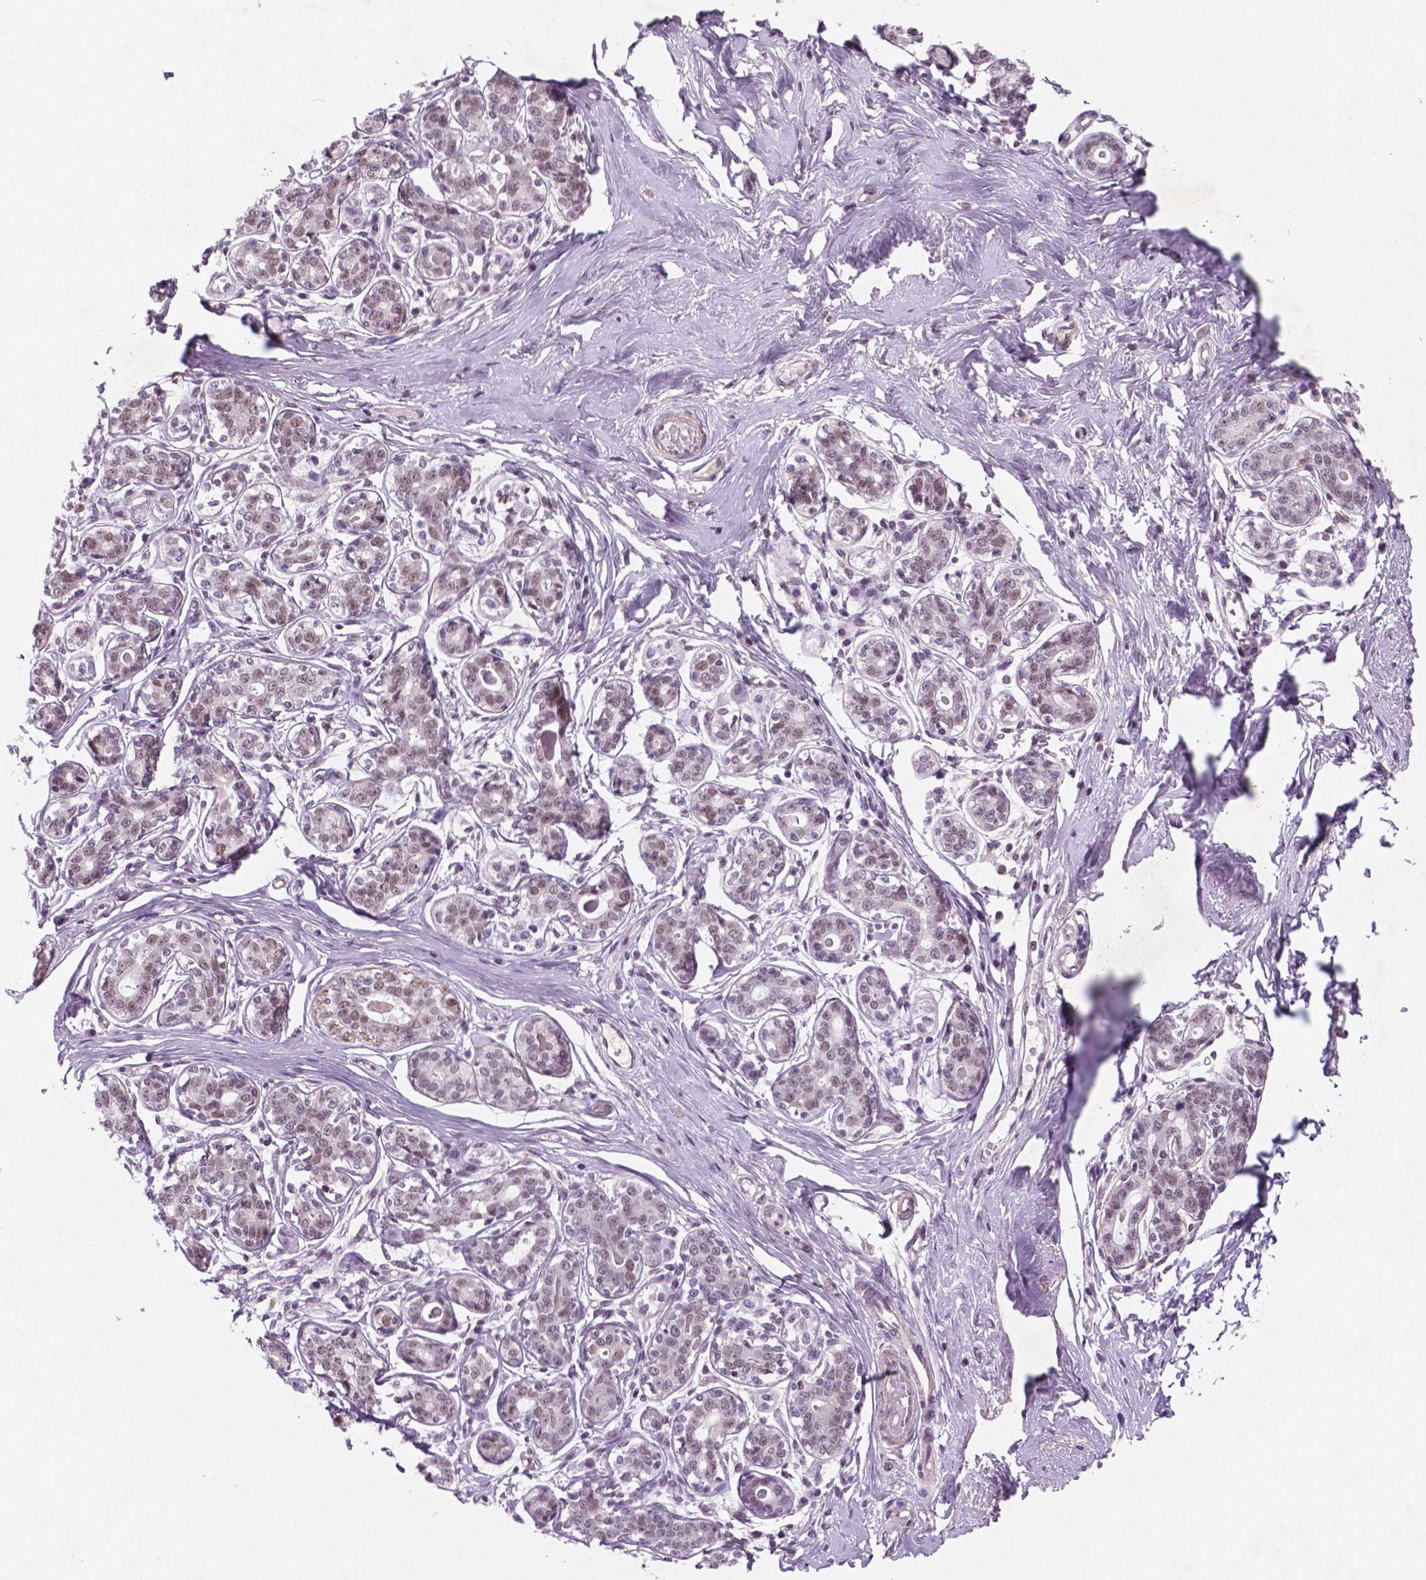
{"staining": {"intensity": "moderate", "quantity": ">75%", "location": "nuclear"}, "tissue": "breast", "cell_type": "Adipocytes", "image_type": "normal", "snomed": [{"axis": "morphology", "description": "Normal tissue, NOS"}, {"axis": "topography", "description": "Skin"}, {"axis": "topography", "description": "Breast"}], "caption": "Adipocytes demonstrate medium levels of moderate nuclear staining in approximately >75% of cells in normal human breast. (IHC, brightfield microscopy, high magnification).", "gene": "CTR9", "patient": {"sex": "female", "age": 43}}